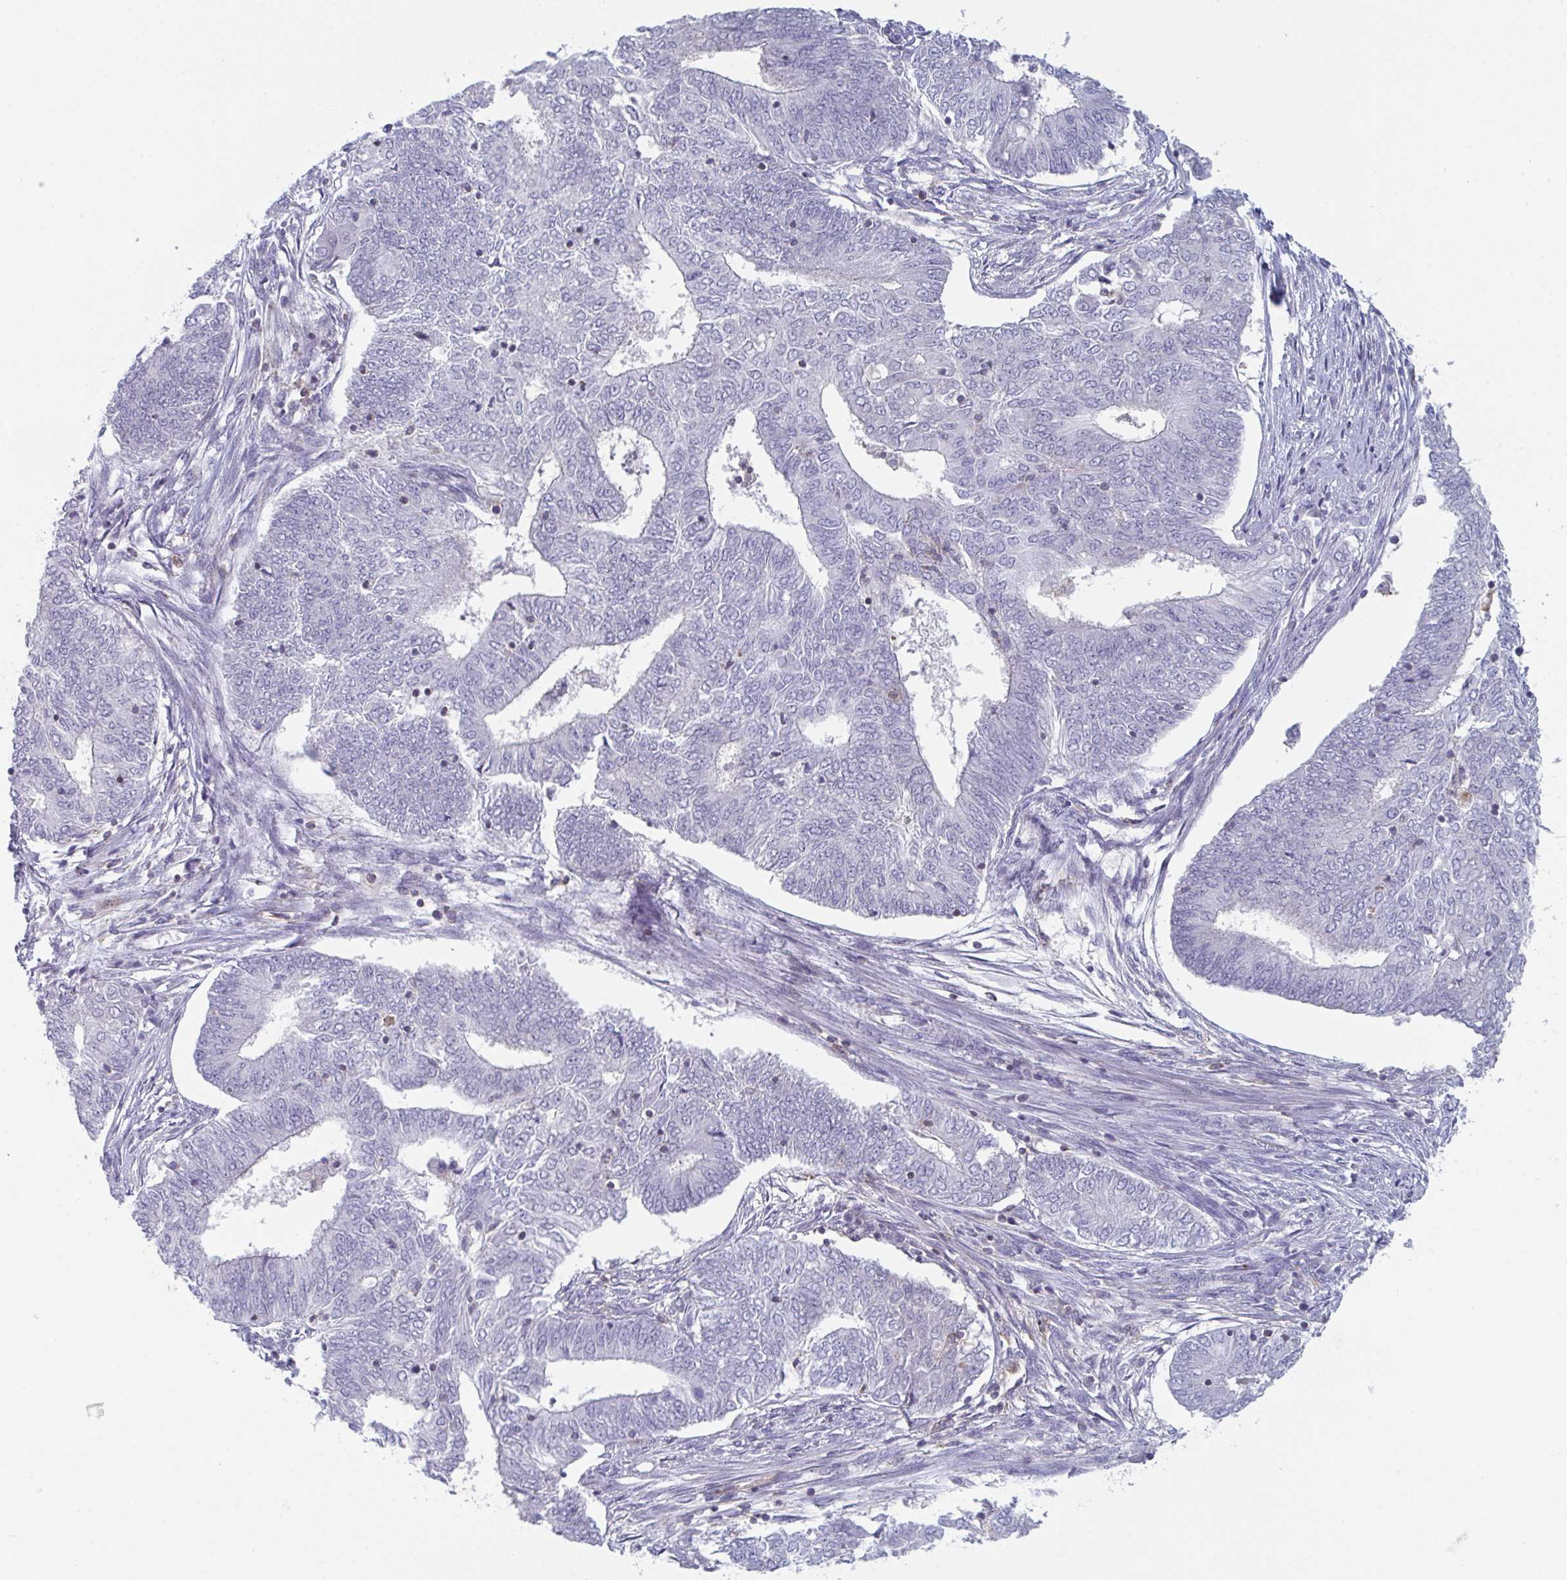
{"staining": {"intensity": "negative", "quantity": "none", "location": "none"}, "tissue": "endometrial cancer", "cell_type": "Tumor cells", "image_type": "cancer", "snomed": [{"axis": "morphology", "description": "Adenocarcinoma, NOS"}, {"axis": "topography", "description": "Endometrium"}], "caption": "Tumor cells show no significant expression in endometrial adenocarcinoma.", "gene": "DISP2", "patient": {"sex": "female", "age": 62}}